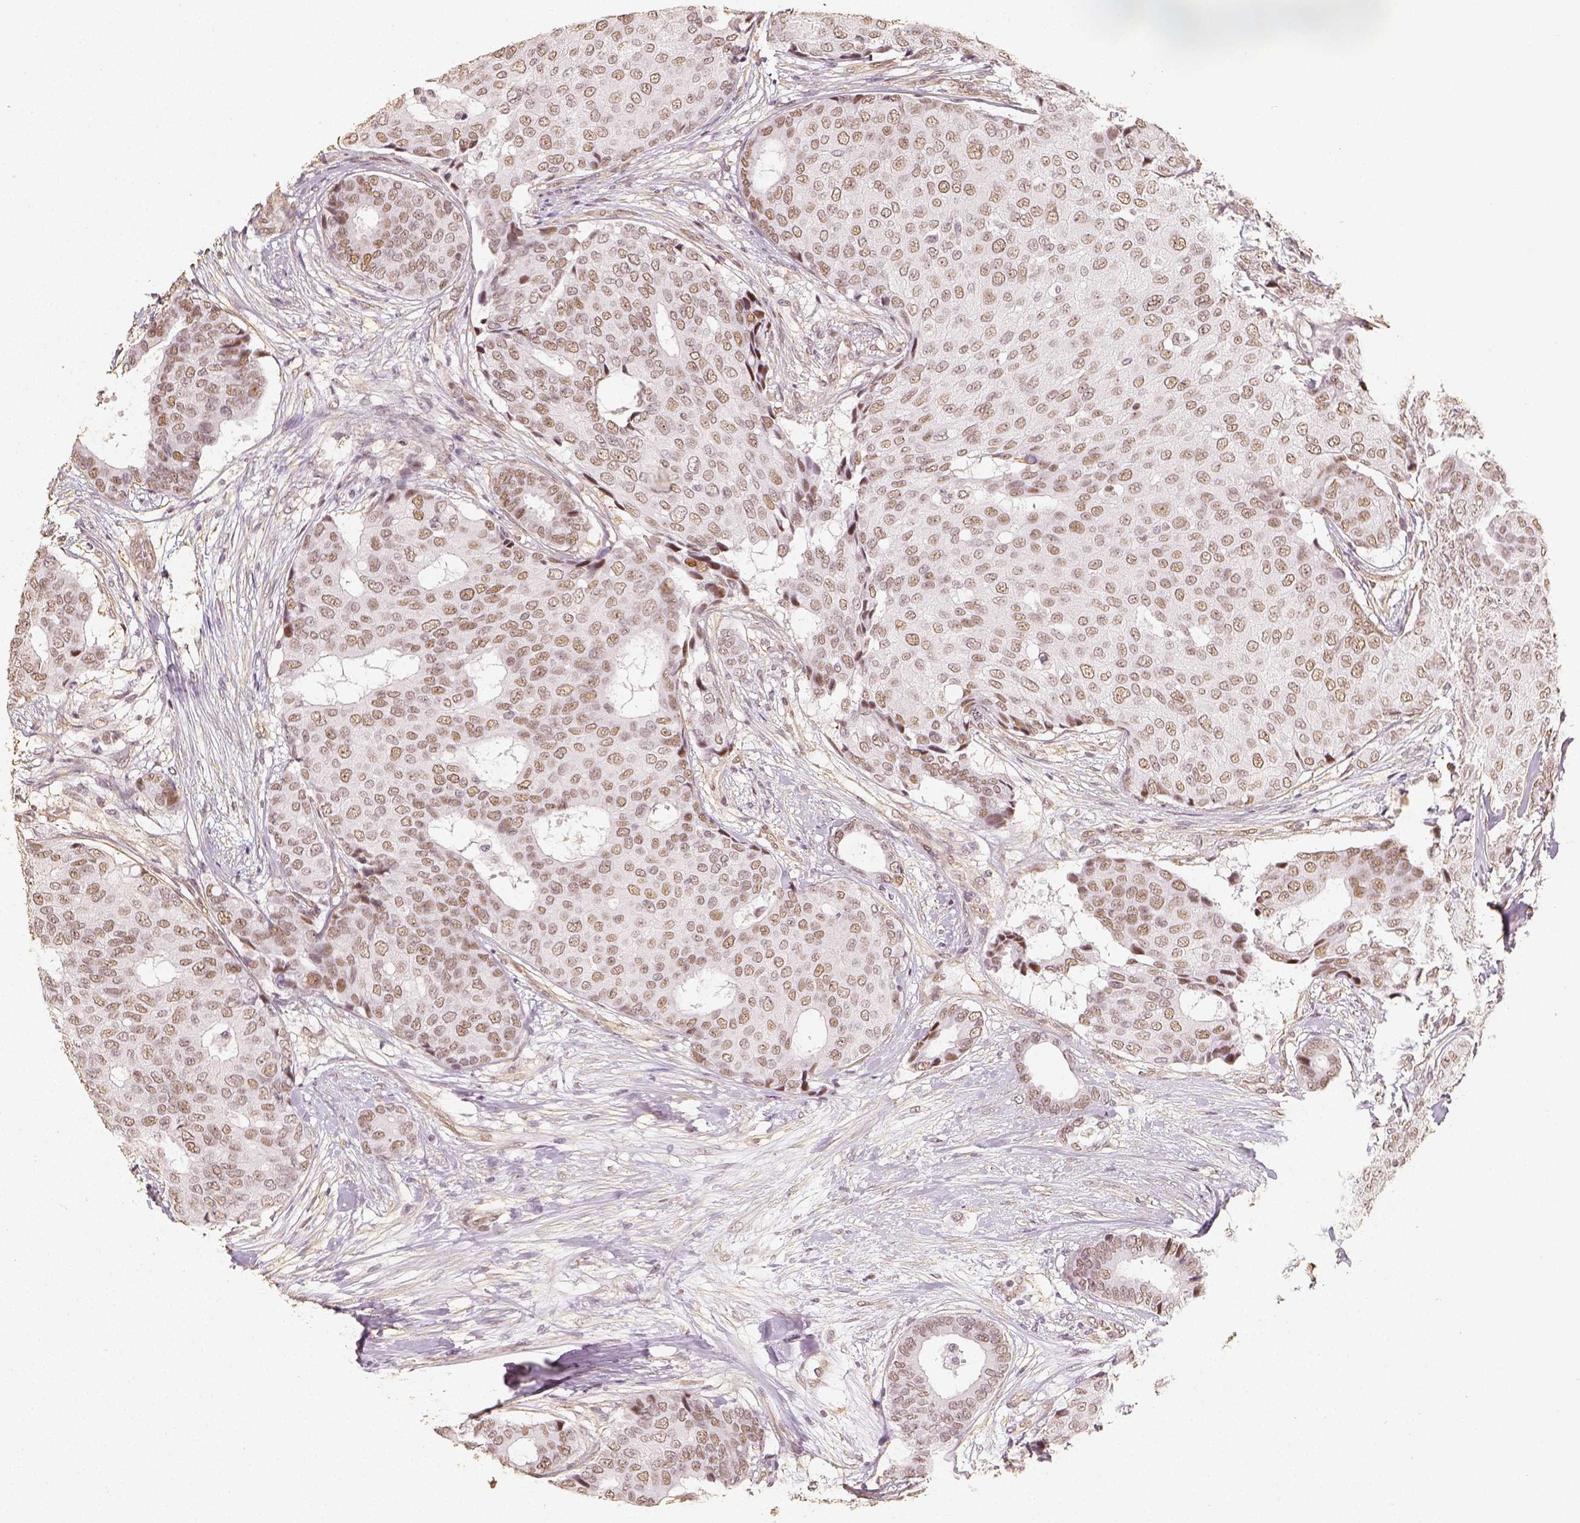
{"staining": {"intensity": "weak", "quantity": ">75%", "location": "nuclear"}, "tissue": "breast cancer", "cell_type": "Tumor cells", "image_type": "cancer", "snomed": [{"axis": "morphology", "description": "Duct carcinoma"}, {"axis": "topography", "description": "Breast"}], "caption": "DAB immunohistochemical staining of infiltrating ductal carcinoma (breast) shows weak nuclear protein expression in about >75% of tumor cells. (DAB (3,3'-diaminobenzidine) IHC, brown staining for protein, blue staining for nuclei).", "gene": "HDAC1", "patient": {"sex": "female", "age": 75}}